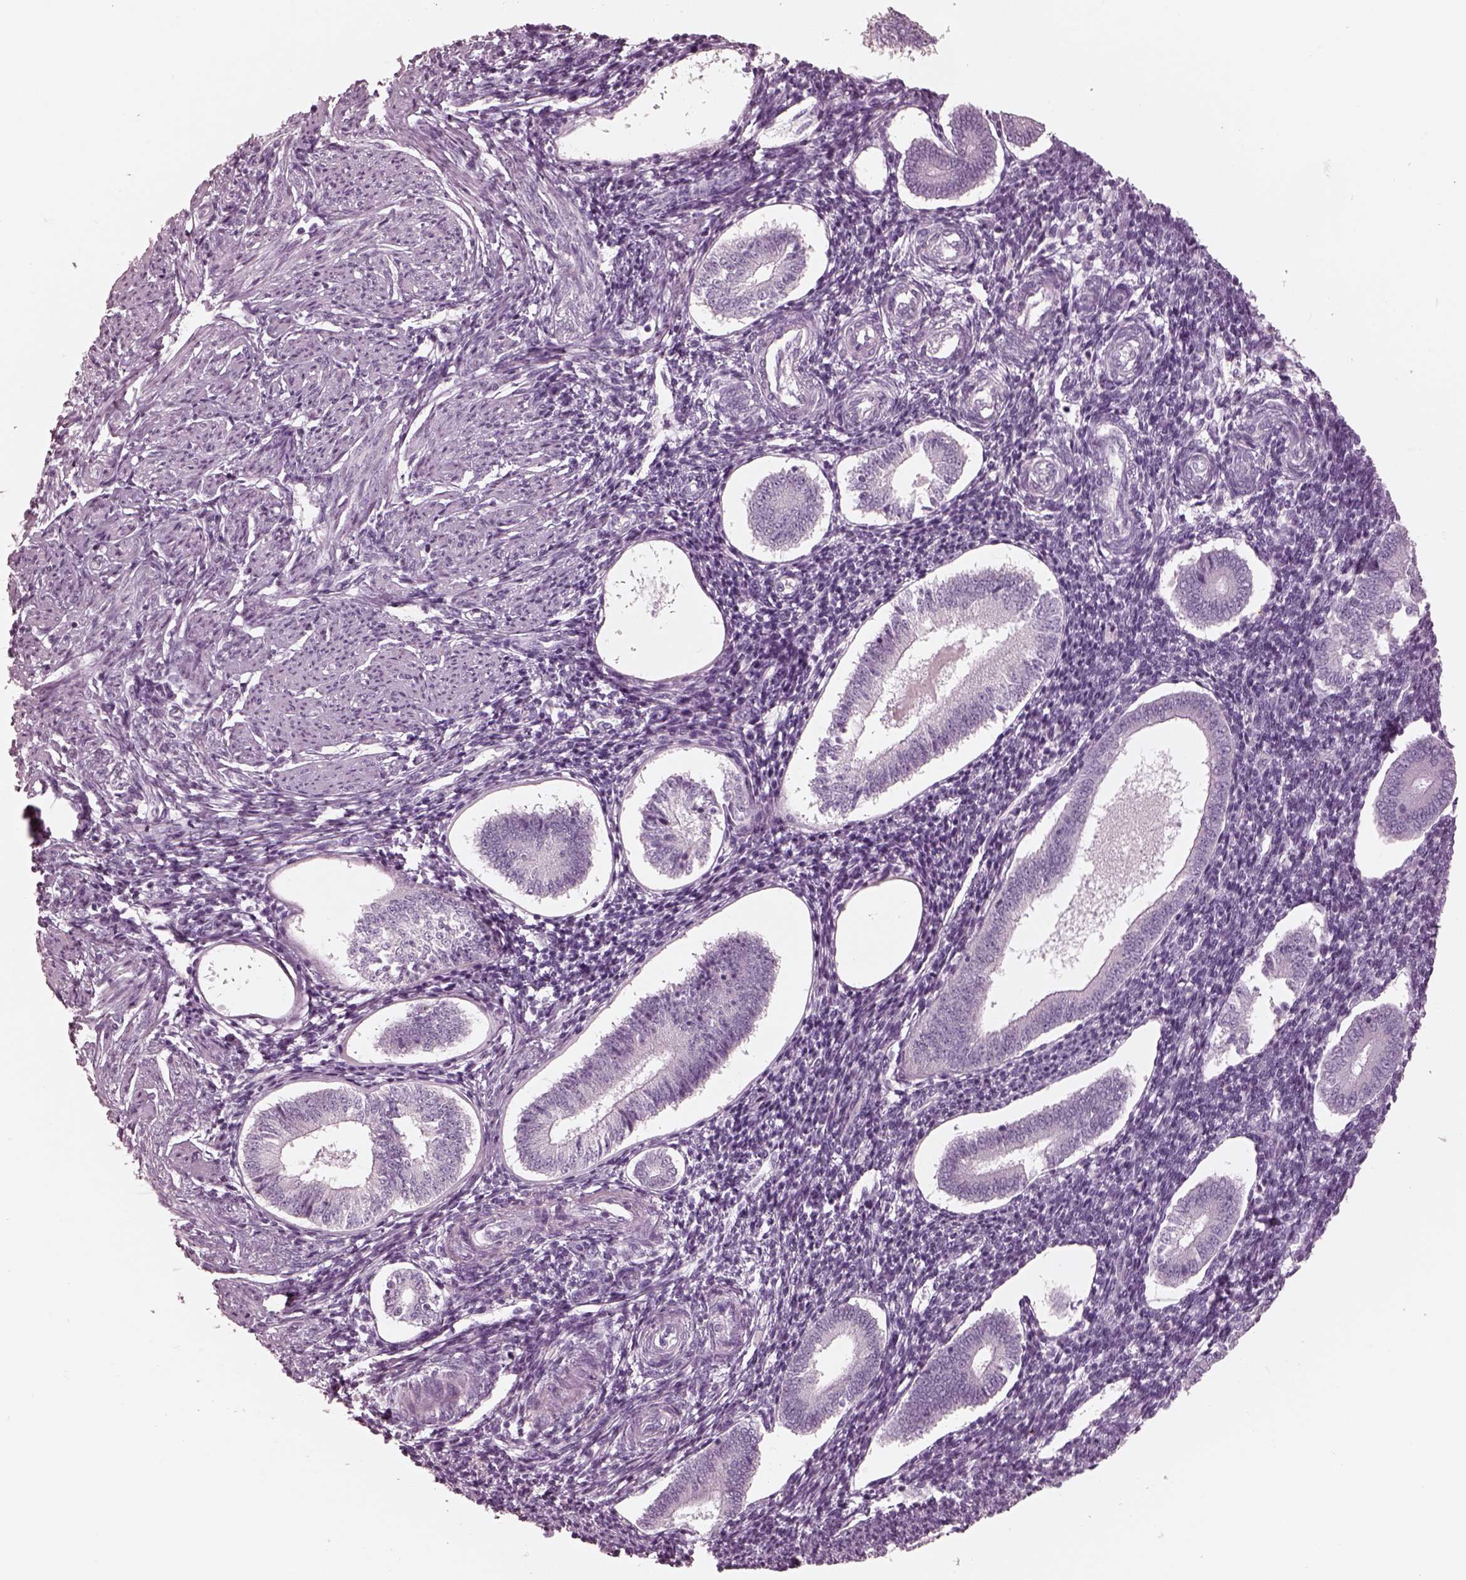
{"staining": {"intensity": "negative", "quantity": "none", "location": "none"}, "tissue": "endometrium", "cell_type": "Cells in endometrial stroma", "image_type": "normal", "snomed": [{"axis": "morphology", "description": "Normal tissue, NOS"}, {"axis": "topography", "description": "Endometrium"}], "caption": "Protein analysis of normal endometrium shows no significant expression in cells in endometrial stroma. (DAB (3,3'-diaminobenzidine) immunohistochemistry, high magnification).", "gene": "KRTAP24", "patient": {"sex": "female", "age": 40}}